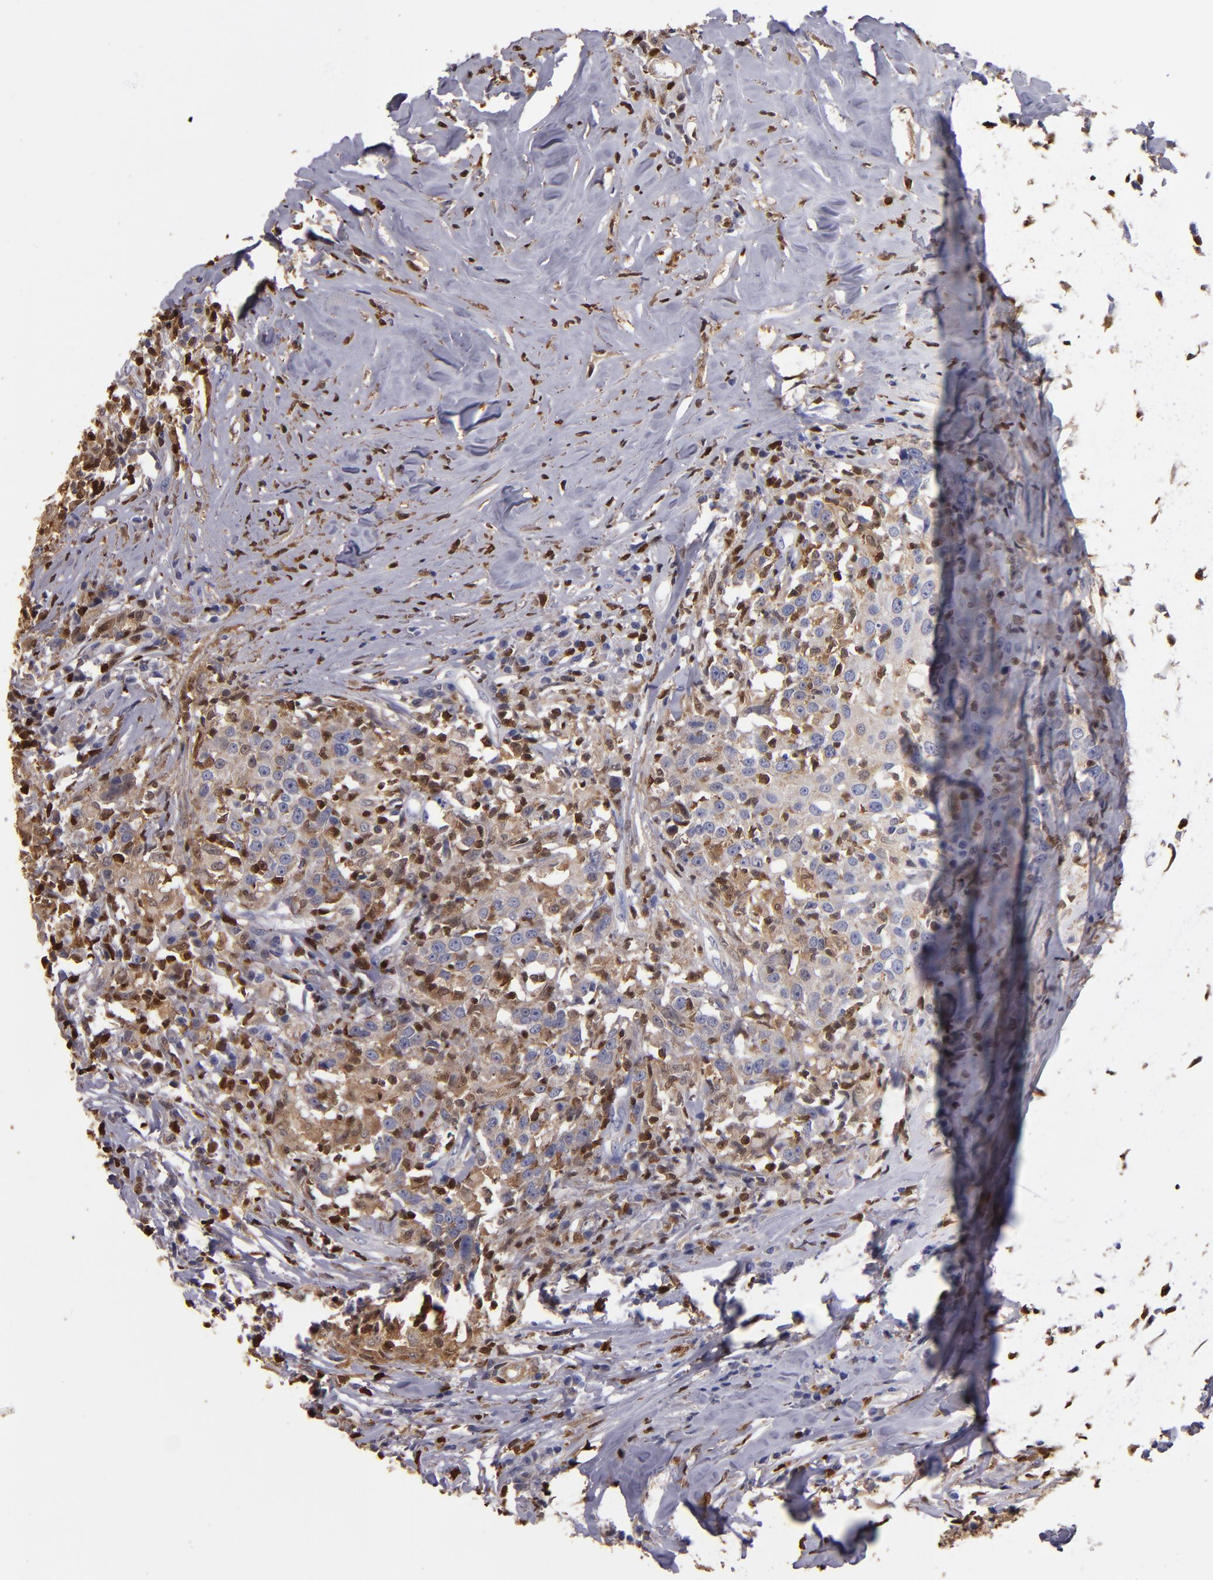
{"staining": {"intensity": "moderate", "quantity": "25%-75%", "location": "cytoplasmic/membranous,nuclear"}, "tissue": "head and neck cancer", "cell_type": "Tumor cells", "image_type": "cancer", "snomed": [{"axis": "morphology", "description": "Adenocarcinoma, NOS"}, {"axis": "topography", "description": "Salivary gland"}, {"axis": "topography", "description": "Head-Neck"}], "caption": "Head and neck adenocarcinoma stained for a protein reveals moderate cytoplasmic/membranous and nuclear positivity in tumor cells.", "gene": "S100A4", "patient": {"sex": "female", "age": 65}}